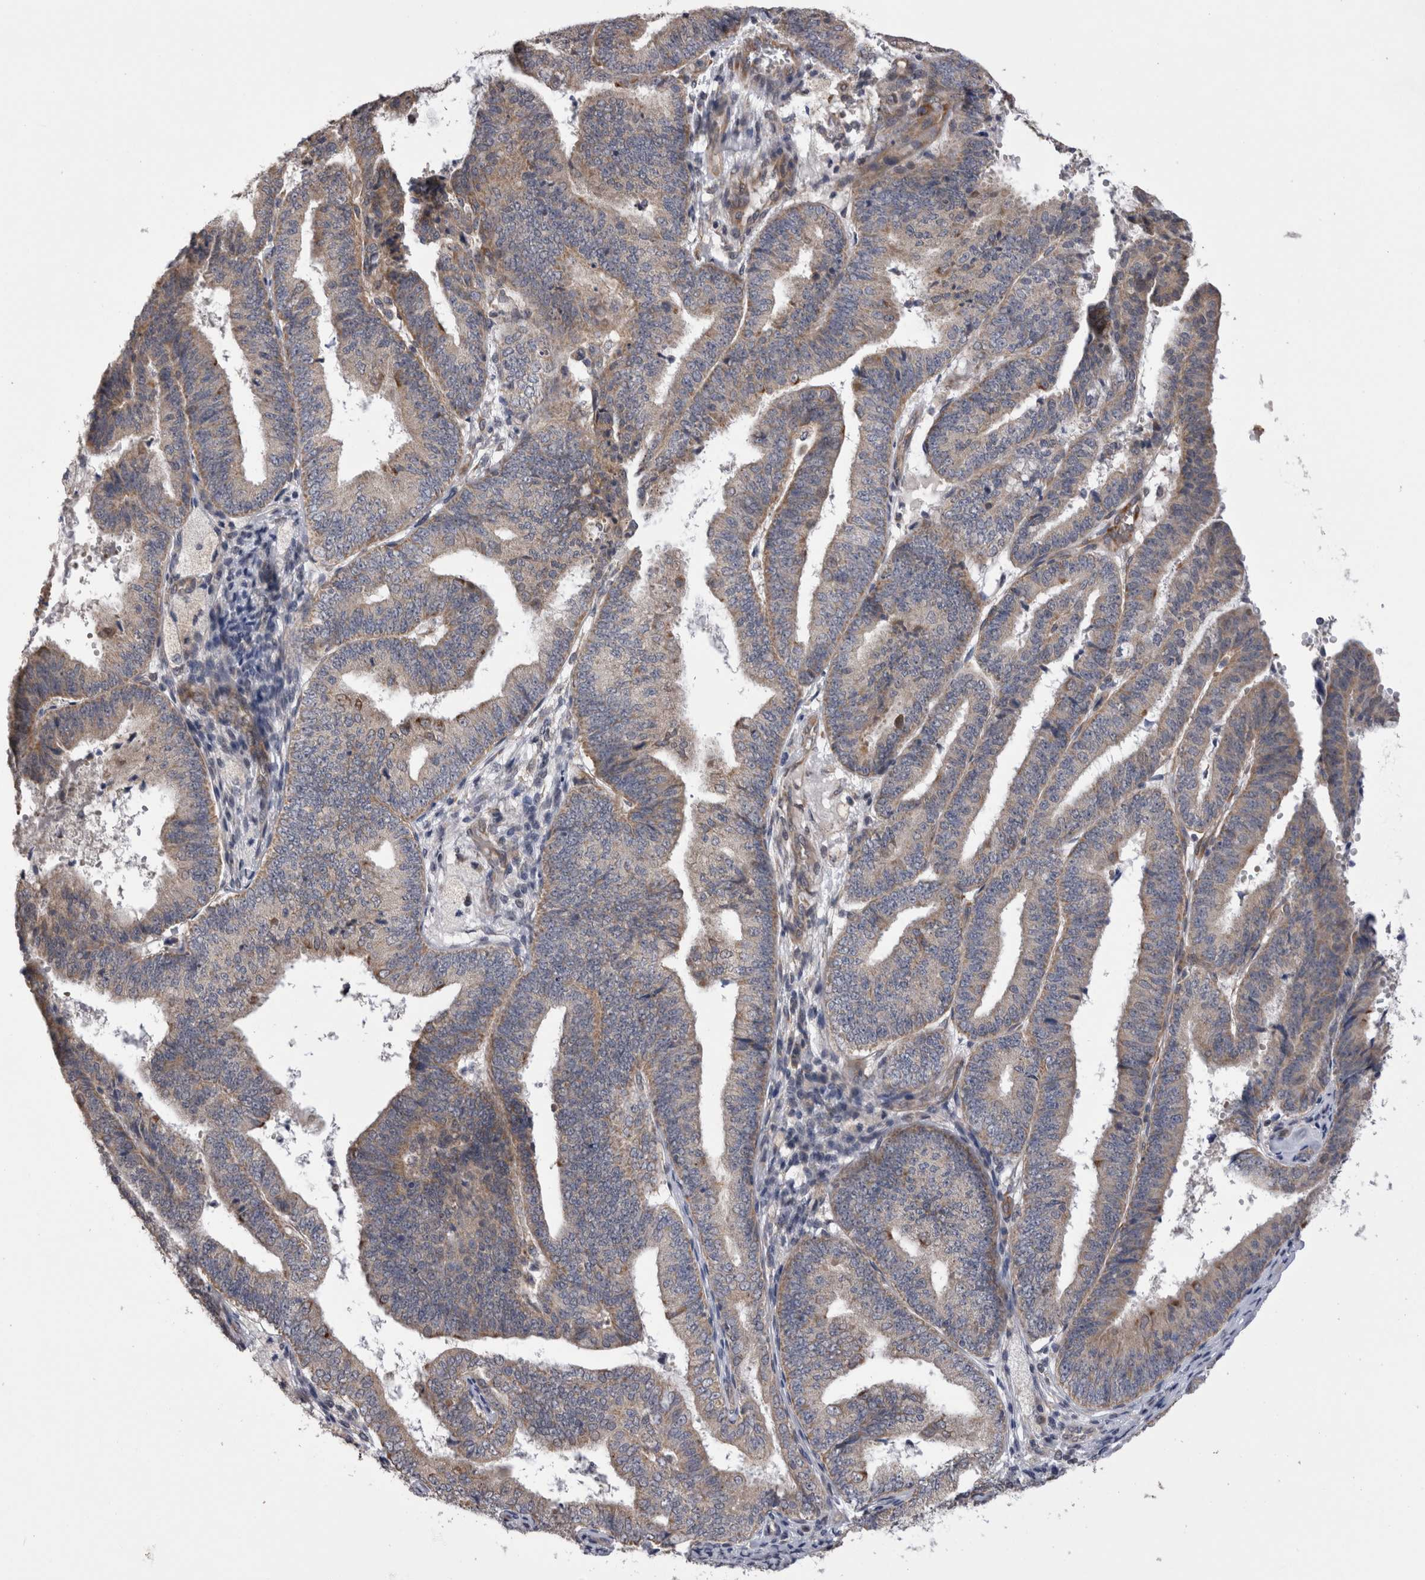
{"staining": {"intensity": "weak", "quantity": "25%-75%", "location": "cytoplasmic/membranous"}, "tissue": "endometrial cancer", "cell_type": "Tumor cells", "image_type": "cancer", "snomed": [{"axis": "morphology", "description": "Adenocarcinoma, NOS"}, {"axis": "topography", "description": "Endometrium"}], "caption": "Protein expression analysis of endometrial cancer (adenocarcinoma) reveals weak cytoplasmic/membranous staining in about 25%-75% of tumor cells.", "gene": "ARHGAP29", "patient": {"sex": "female", "age": 63}}